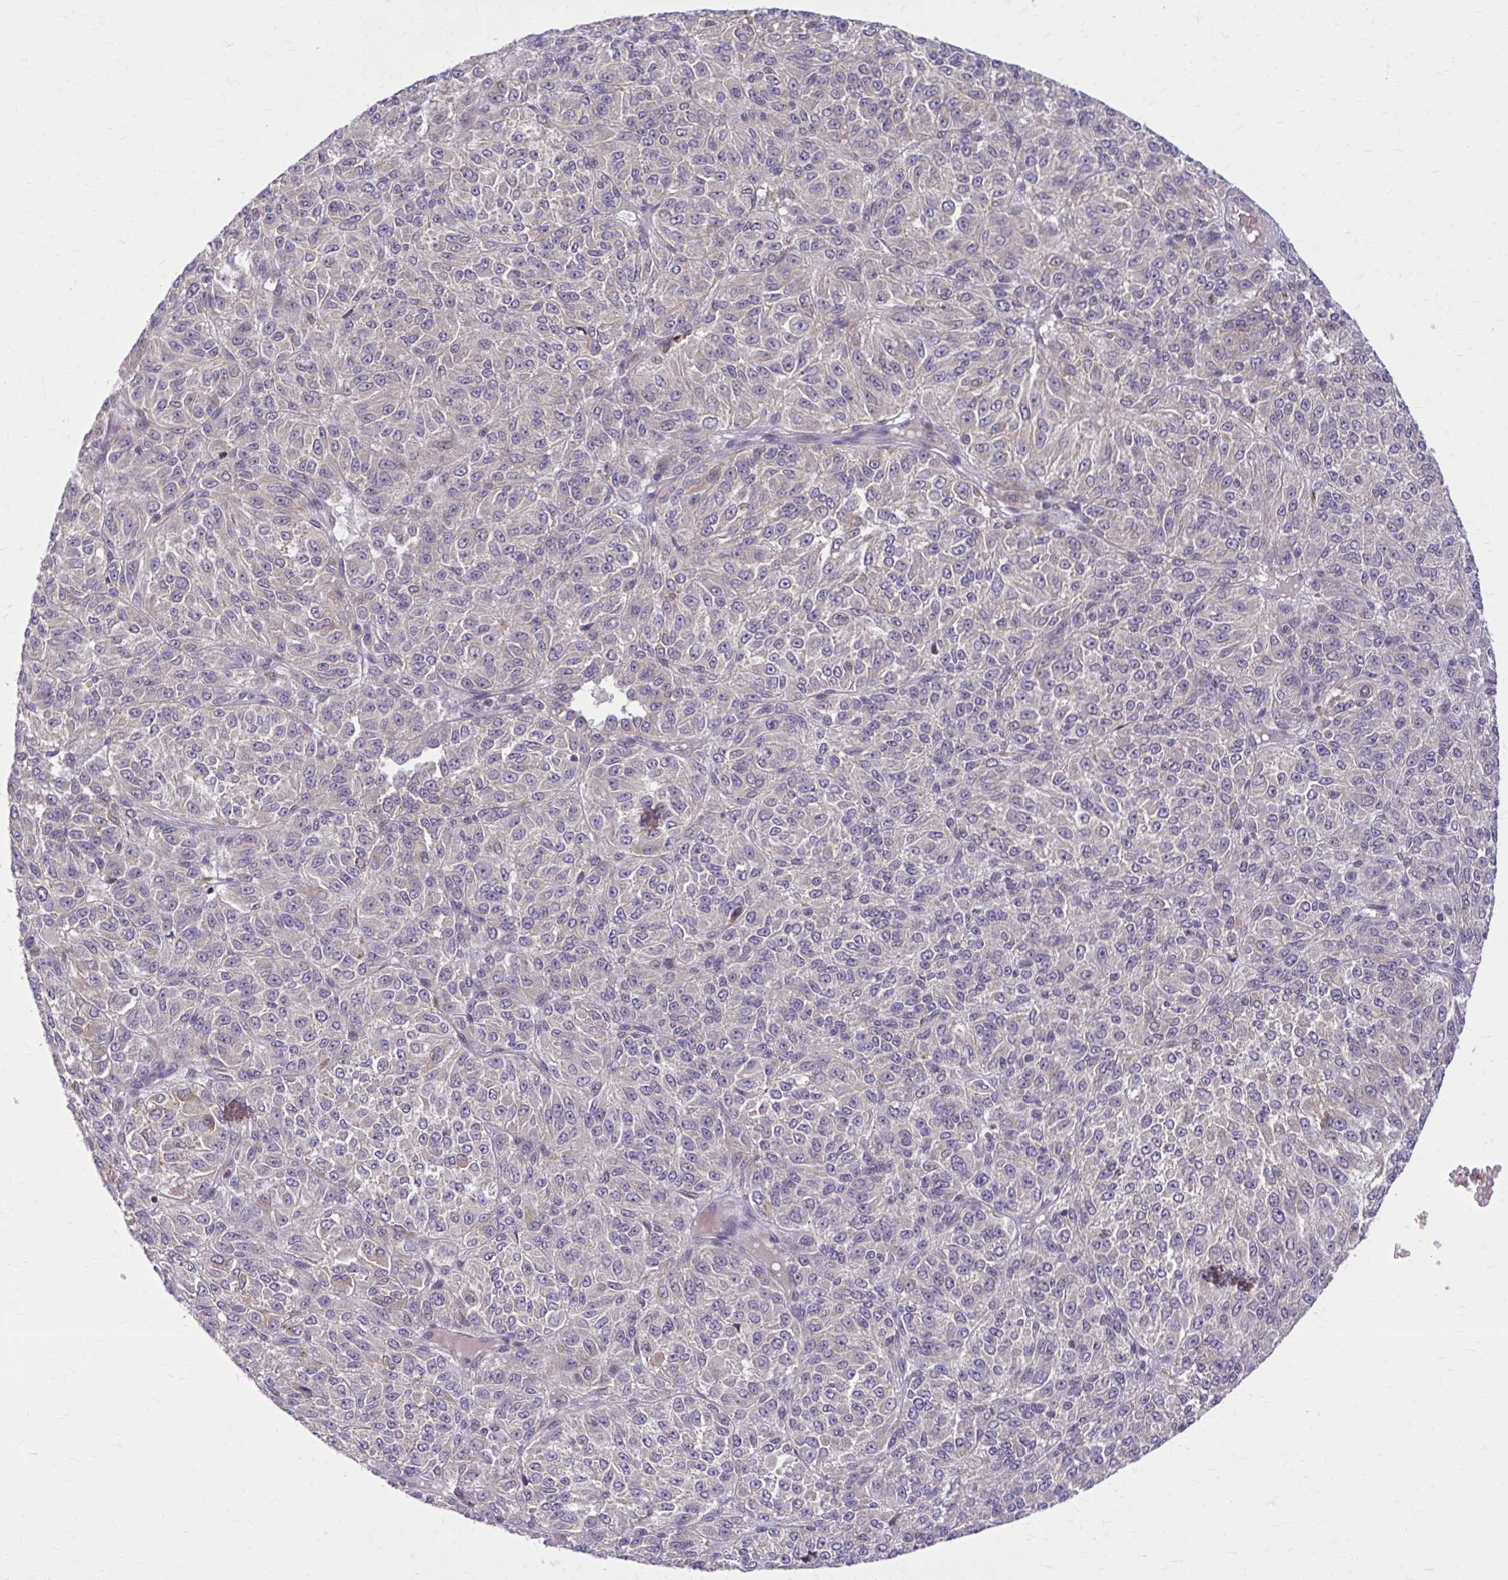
{"staining": {"intensity": "negative", "quantity": "none", "location": "none"}, "tissue": "melanoma", "cell_type": "Tumor cells", "image_type": "cancer", "snomed": [{"axis": "morphology", "description": "Malignant melanoma, Metastatic site"}, {"axis": "topography", "description": "Brain"}], "caption": "Tumor cells show no significant positivity in malignant melanoma (metastatic site).", "gene": "SNF8", "patient": {"sex": "female", "age": 56}}